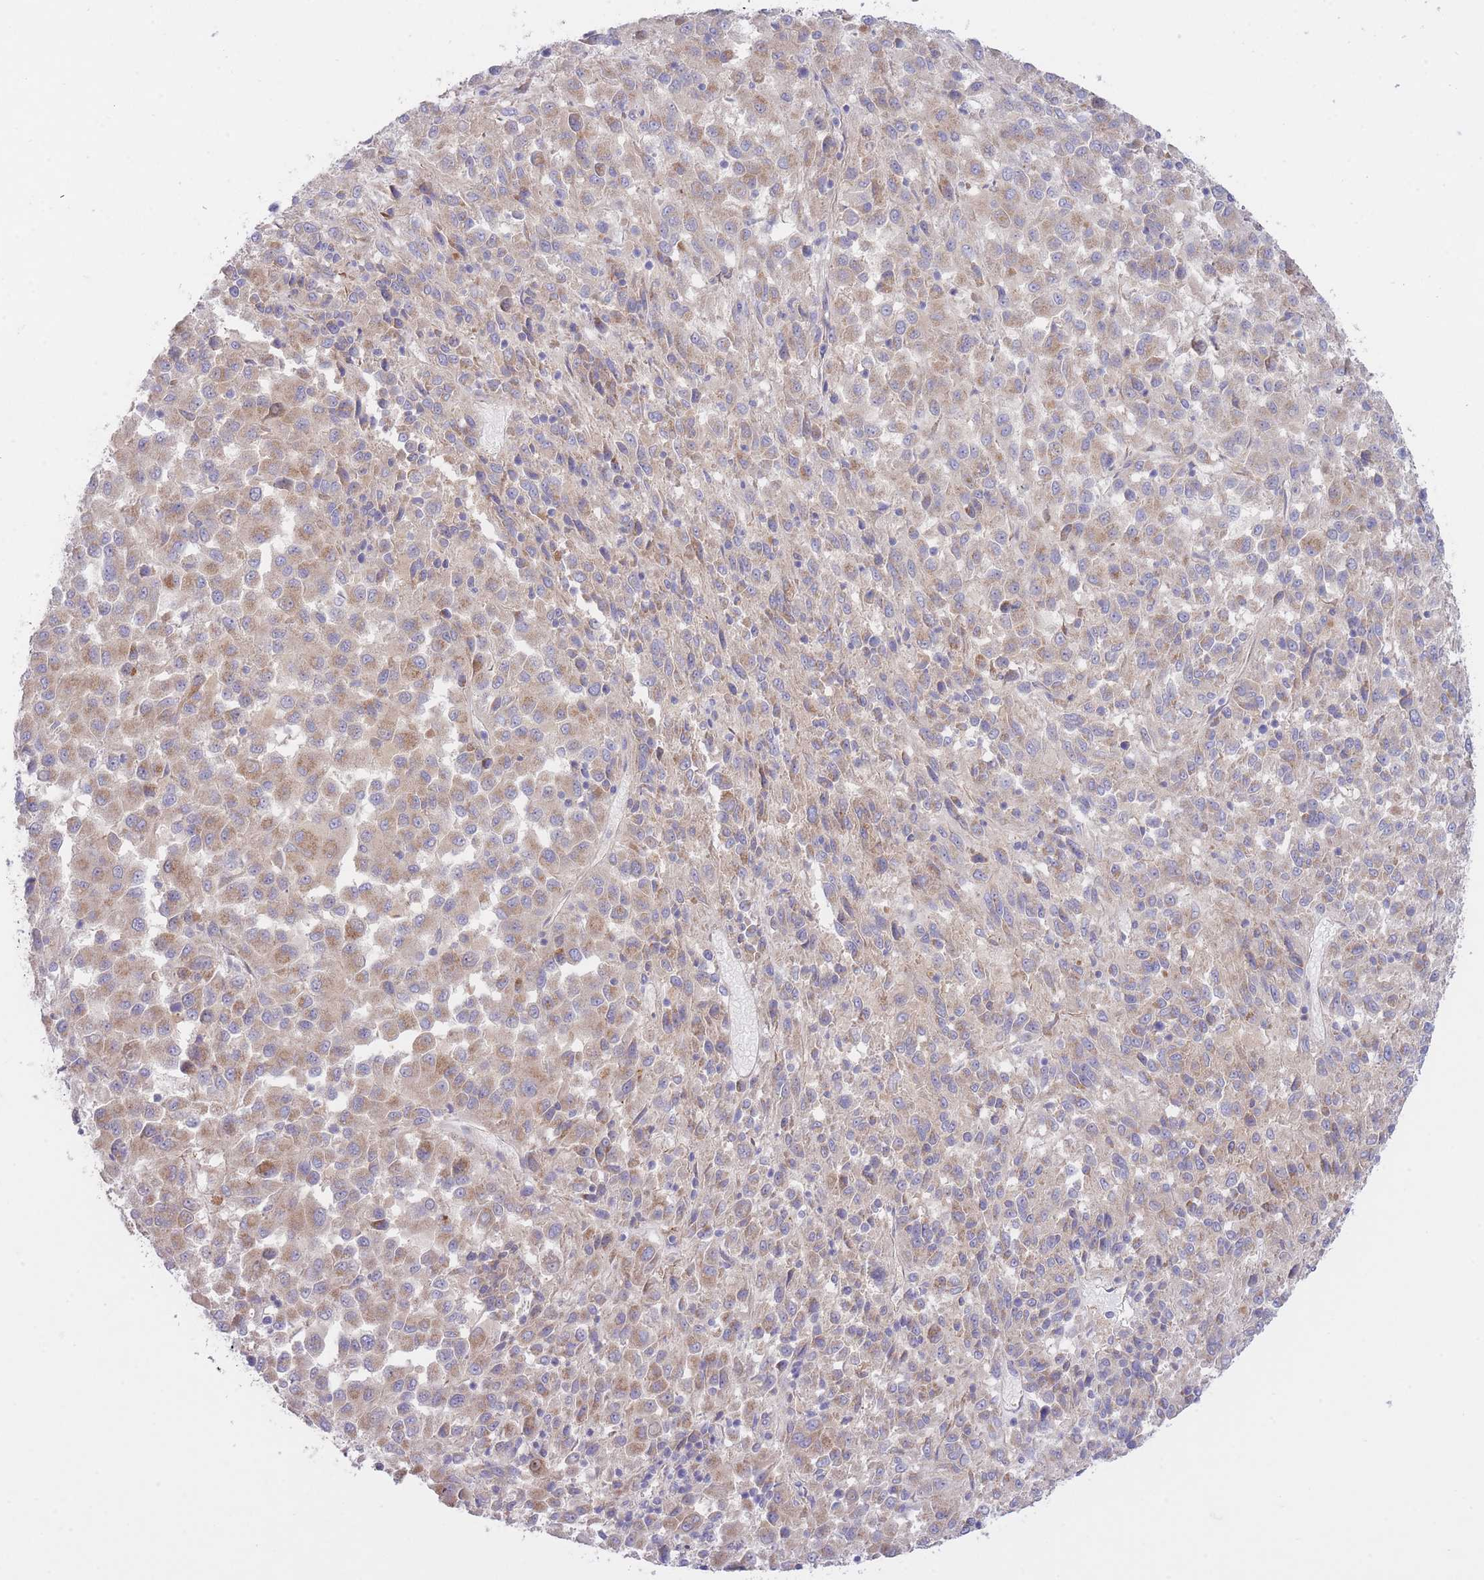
{"staining": {"intensity": "weak", "quantity": ">75%", "location": "cytoplasmic/membranous"}, "tissue": "melanoma", "cell_type": "Tumor cells", "image_type": "cancer", "snomed": [{"axis": "morphology", "description": "Malignant melanoma, Metastatic site"}, {"axis": "topography", "description": "Lung"}], "caption": "Protein staining of melanoma tissue reveals weak cytoplasmic/membranous staining in about >75% of tumor cells.", "gene": "CHAC1", "patient": {"sex": "male", "age": 64}}